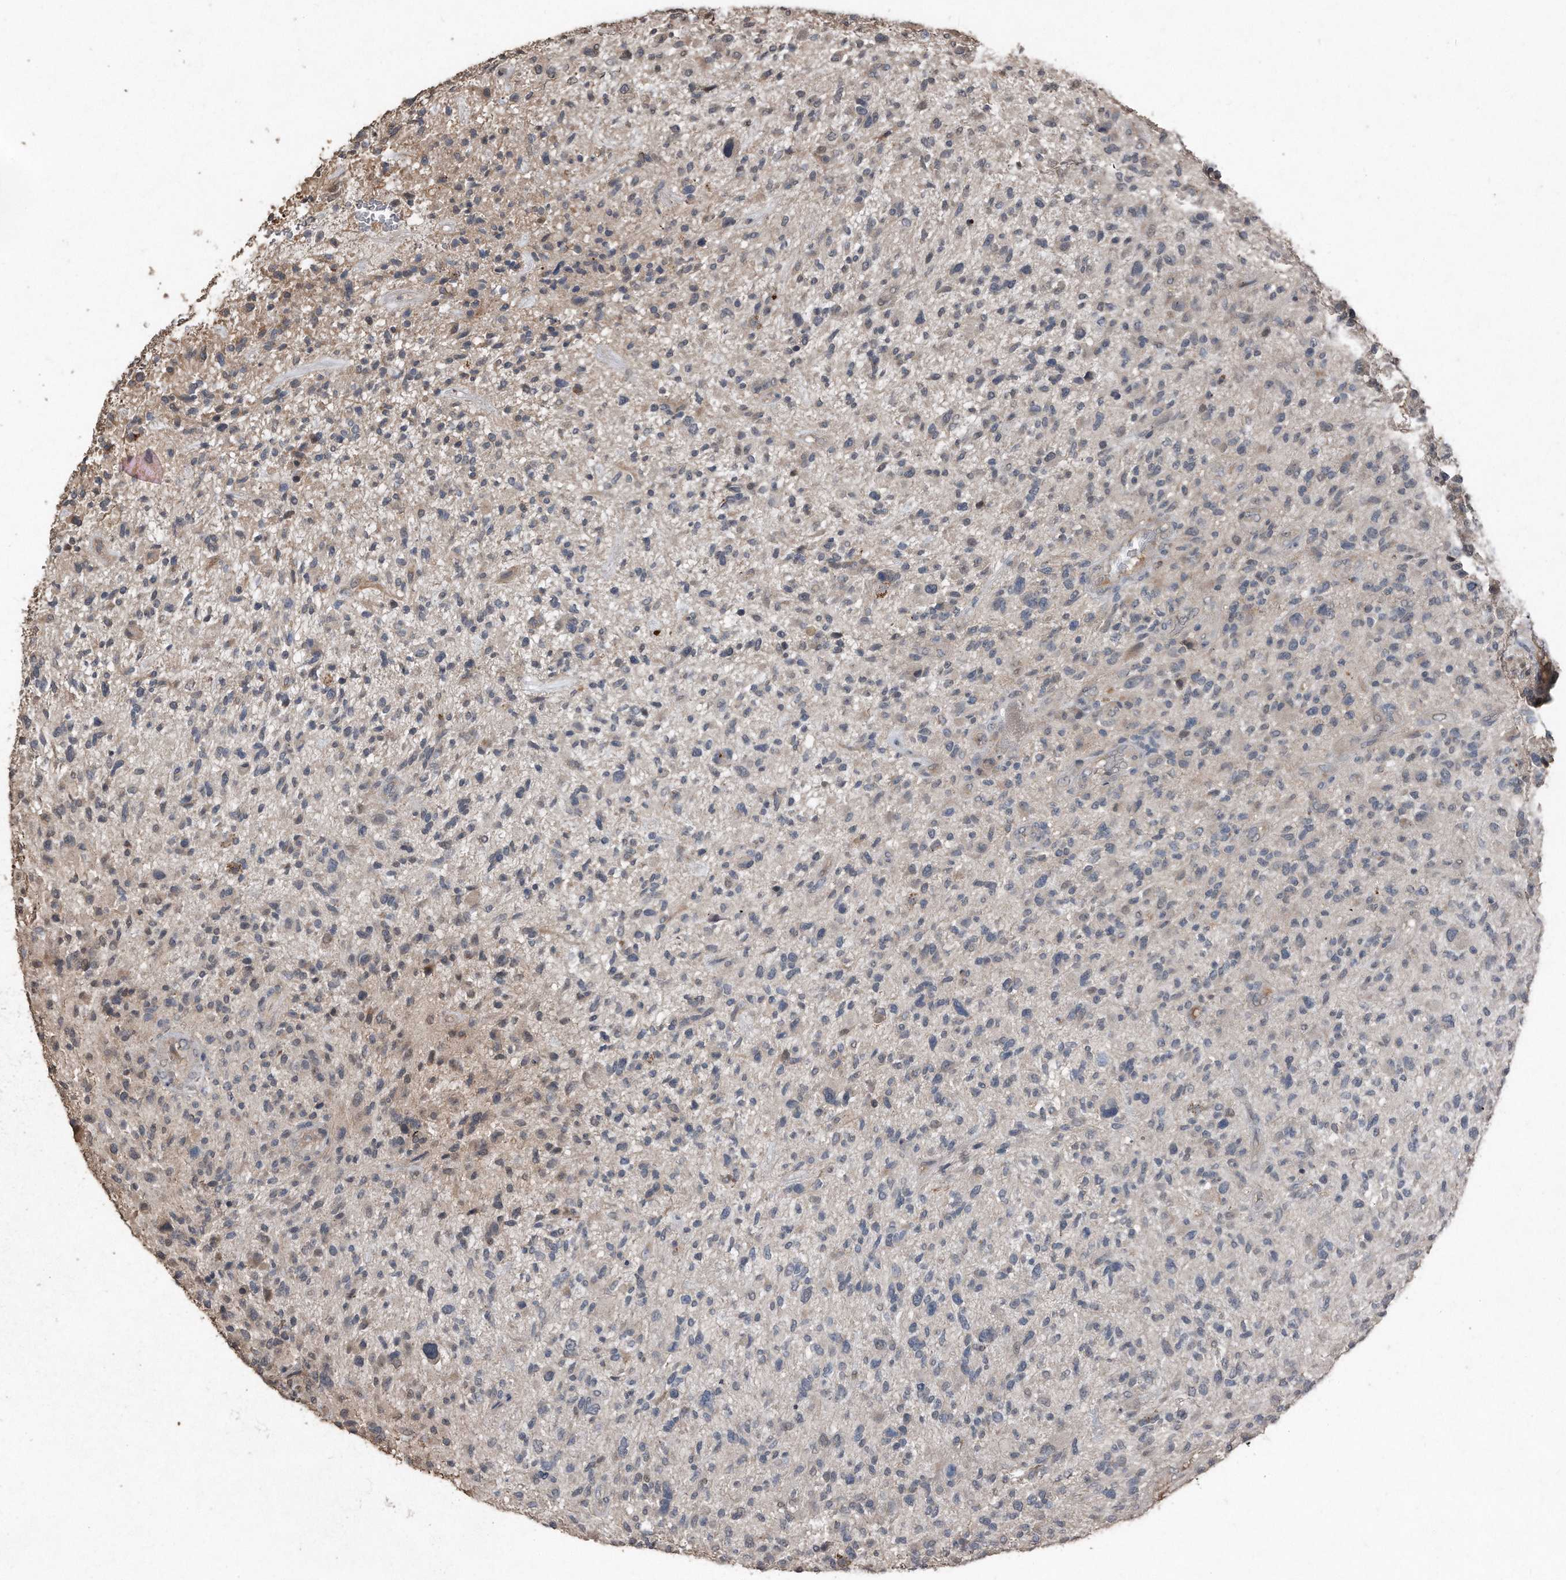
{"staining": {"intensity": "weak", "quantity": "<25%", "location": "cytoplasmic/membranous"}, "tissue": "glioma", "cell_type": "Tumor cells", "image_type": "cancer", "snomed": [{"axis": "morphology", "description": "Glioma, malignant, High grade"}, {"axis": "topography", "description": "Brain"}], "caption": "Immunohistochemistry histopathology image of human glioma stained for a protein (brown), which demonstrates no staining in tumor cells.", "gene": "ANKRD10", "patient": {"sex": "male", "age": 47}}